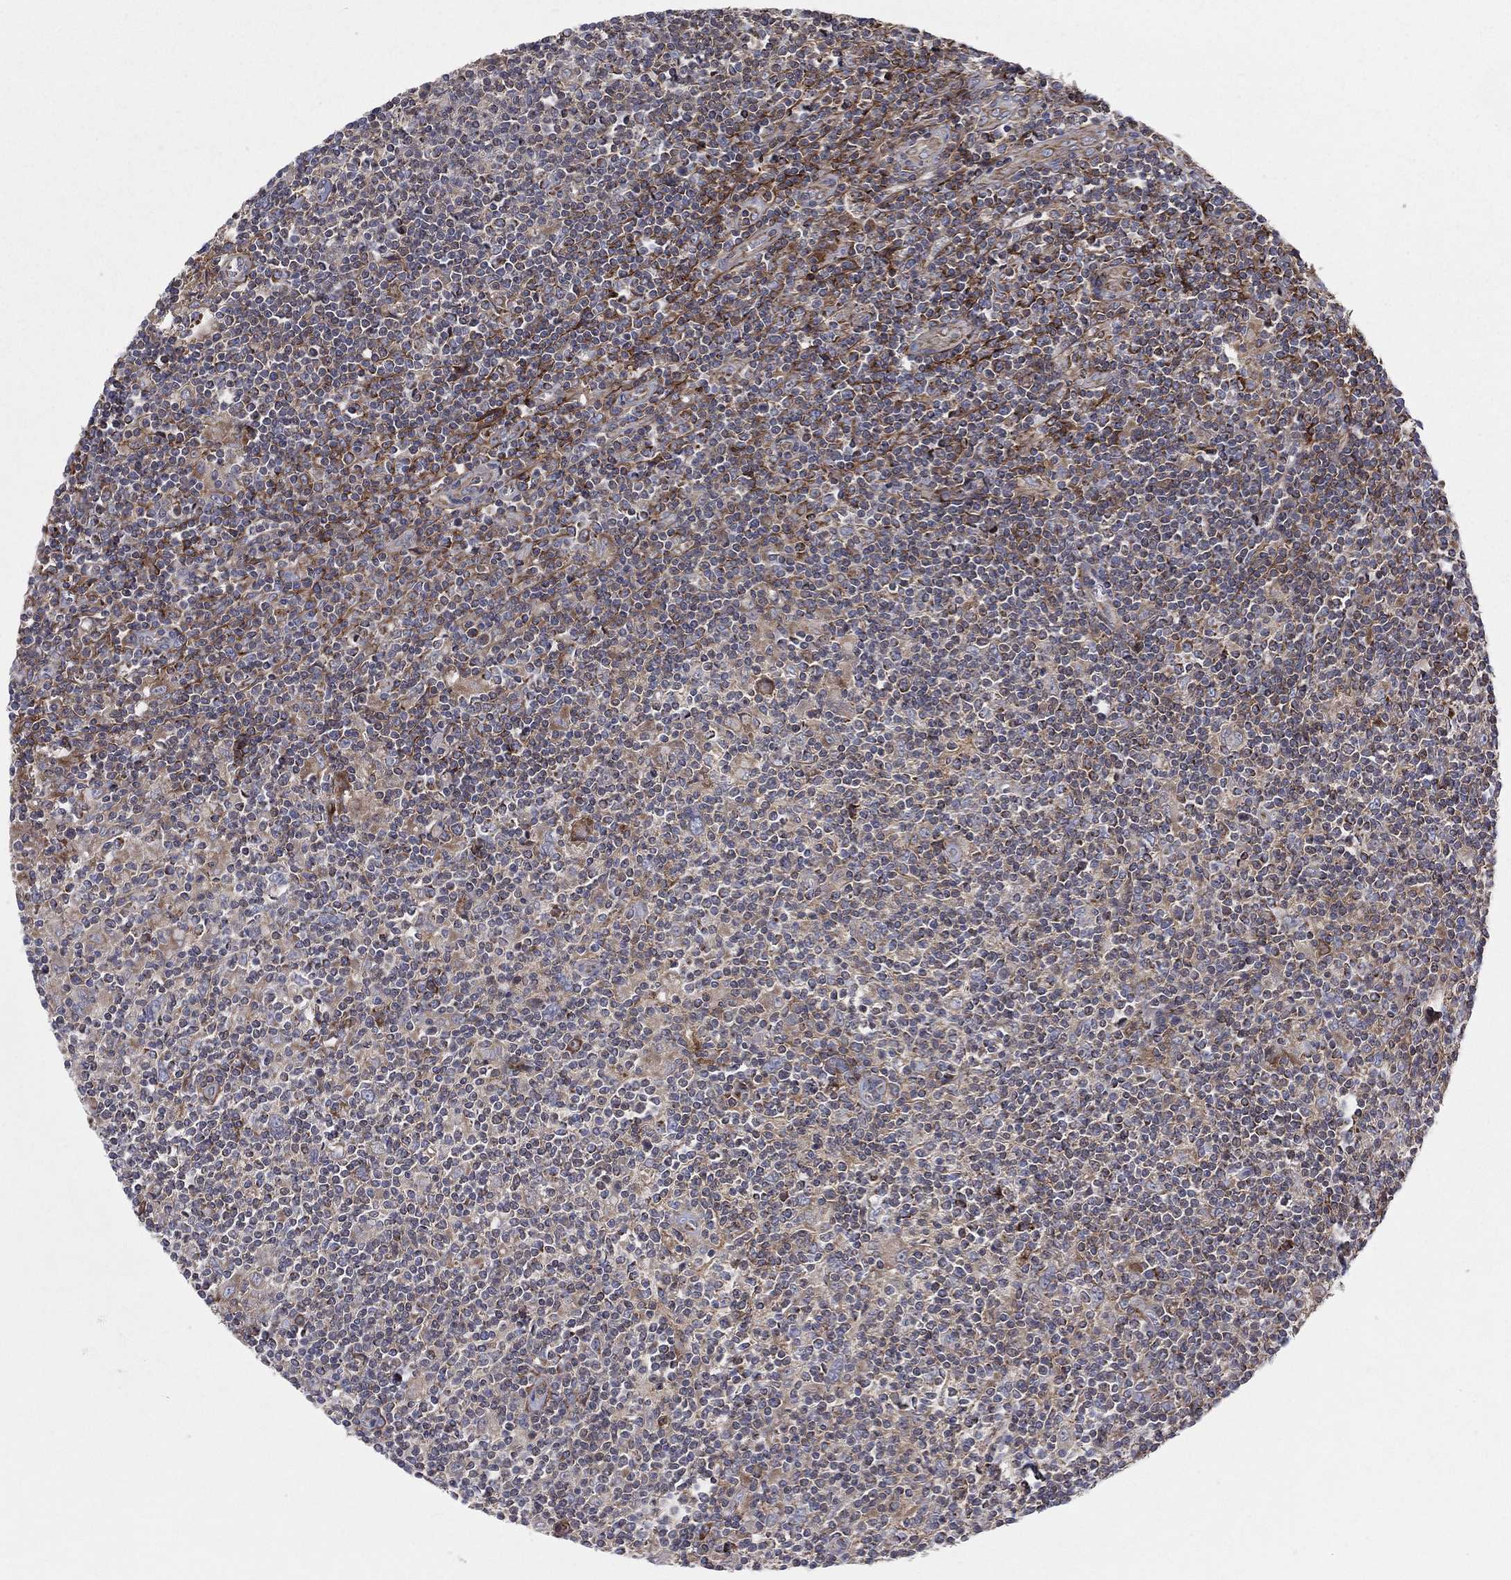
{"staining": {"intensity": "moderate", "quantity": "25%-75%", "location": "cytoplasmic/membranous"}, "tissue": "lymphoma", "cell_type": "Tumor cells", "image_type": "cancer", "snomed": [{"axis": "morphology", "description": "Hodgkin's disease, NOS"}, {"axis": "topography", "description": "Lymph node"}], "caption": "The photomicrograph reveals staining of Hodgkin's disease, revealing moderate cytoplasmic/membranous protein expression (brown color) within tumor cells.", "gene": "MIX23", "patient": {"sex": "male", "age": 40}}